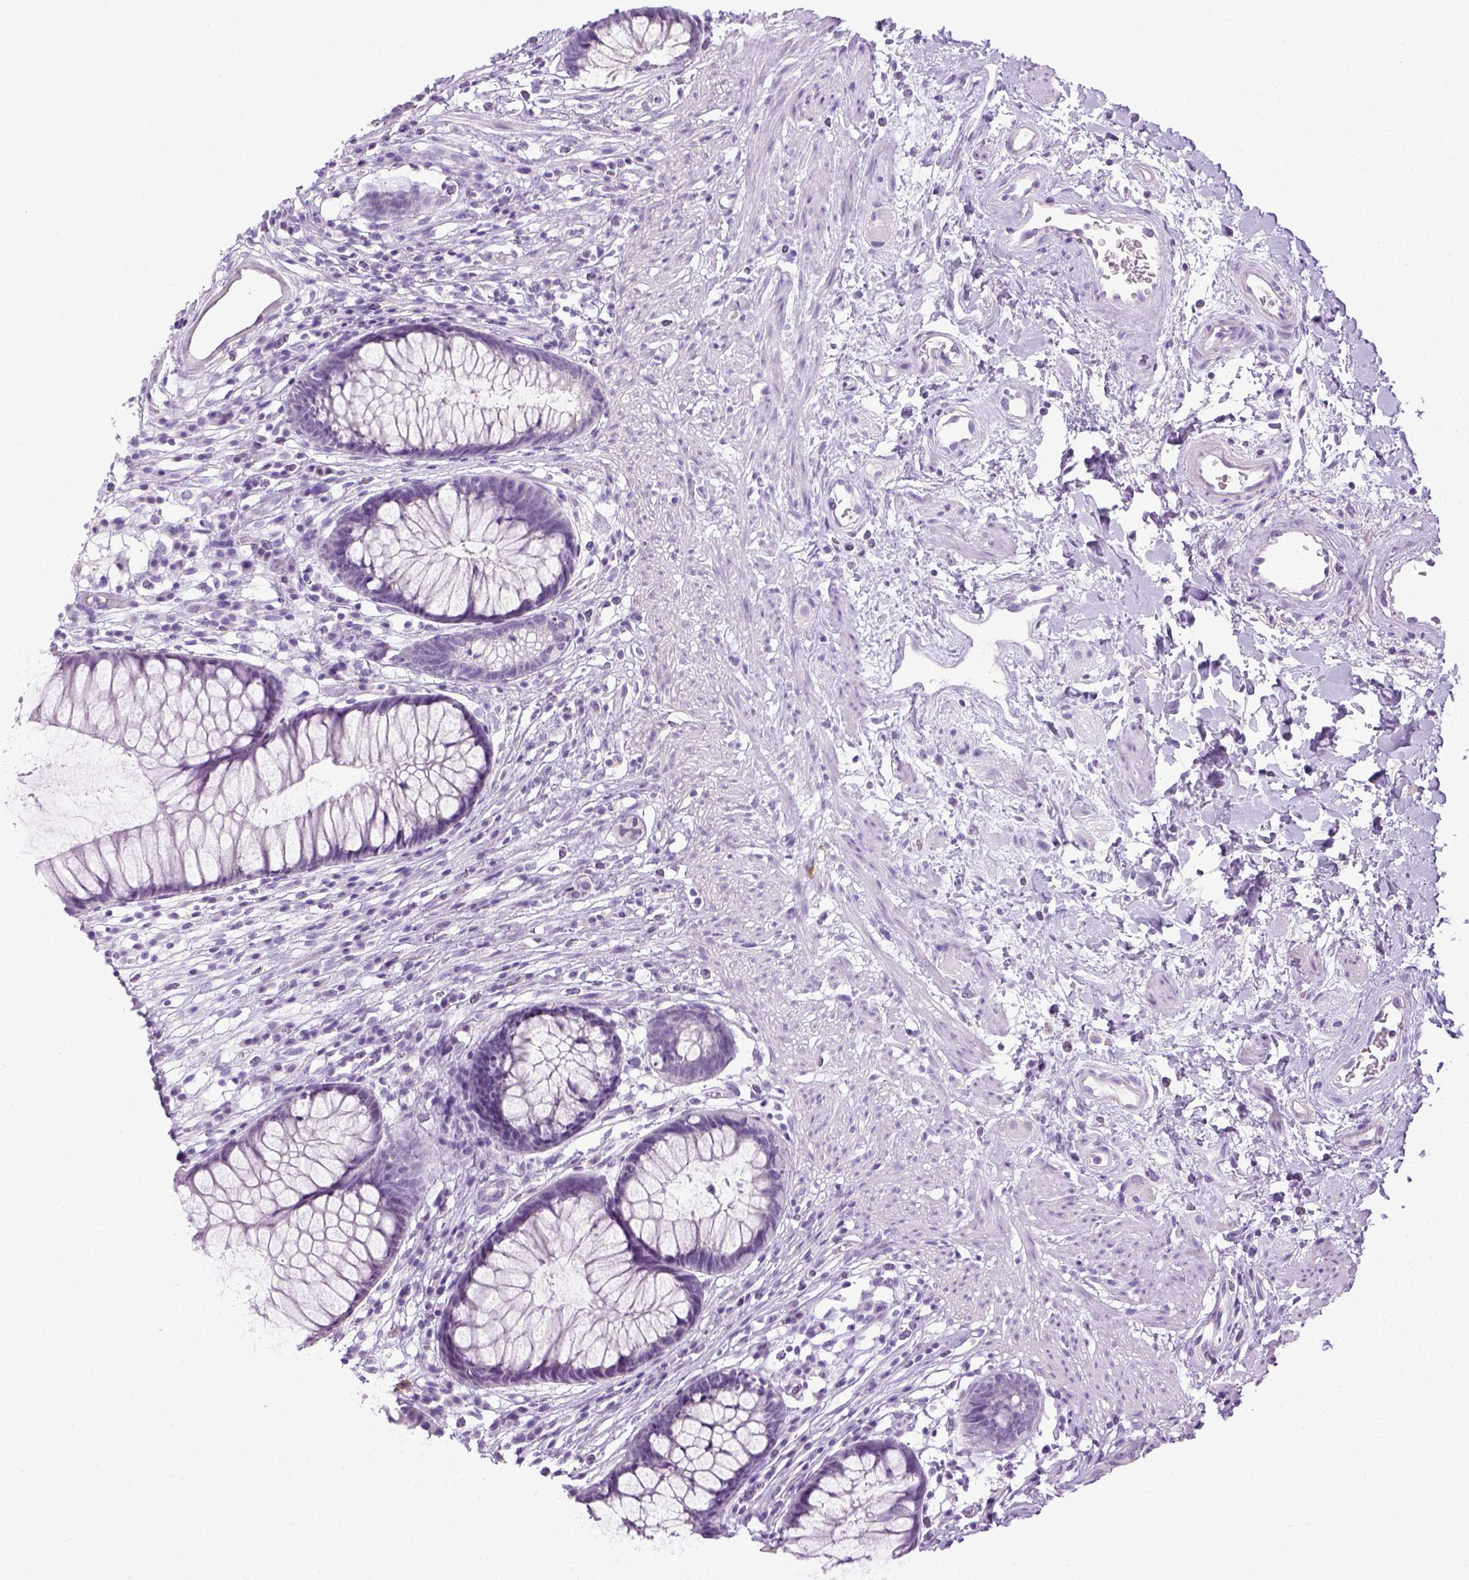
{"staining": {"intensity": "negative", "quantity": "none", "location": "none"}, "tissue": "rectum", "cell_type": "Glandular cells", "image_type": "normal", "snomed": [{"axis": "morphology", "description": "Normal tissue, NOS"}, {"axis": "topography", "description": "Smooth muscle"}, {"axis": "topography", "description": "Rectum"}], "caption": "Immunohistochemistry (IHC) image of unremarkable rectum: human rectum stained with DAB demonstrates no significant protein expression in glandular cells. (DAB (3,3'-diaminobenzidine) immunohistochemistry, high magnification).", "gene": "LGSN", "patient": {"sex": "male", "age": 53}}